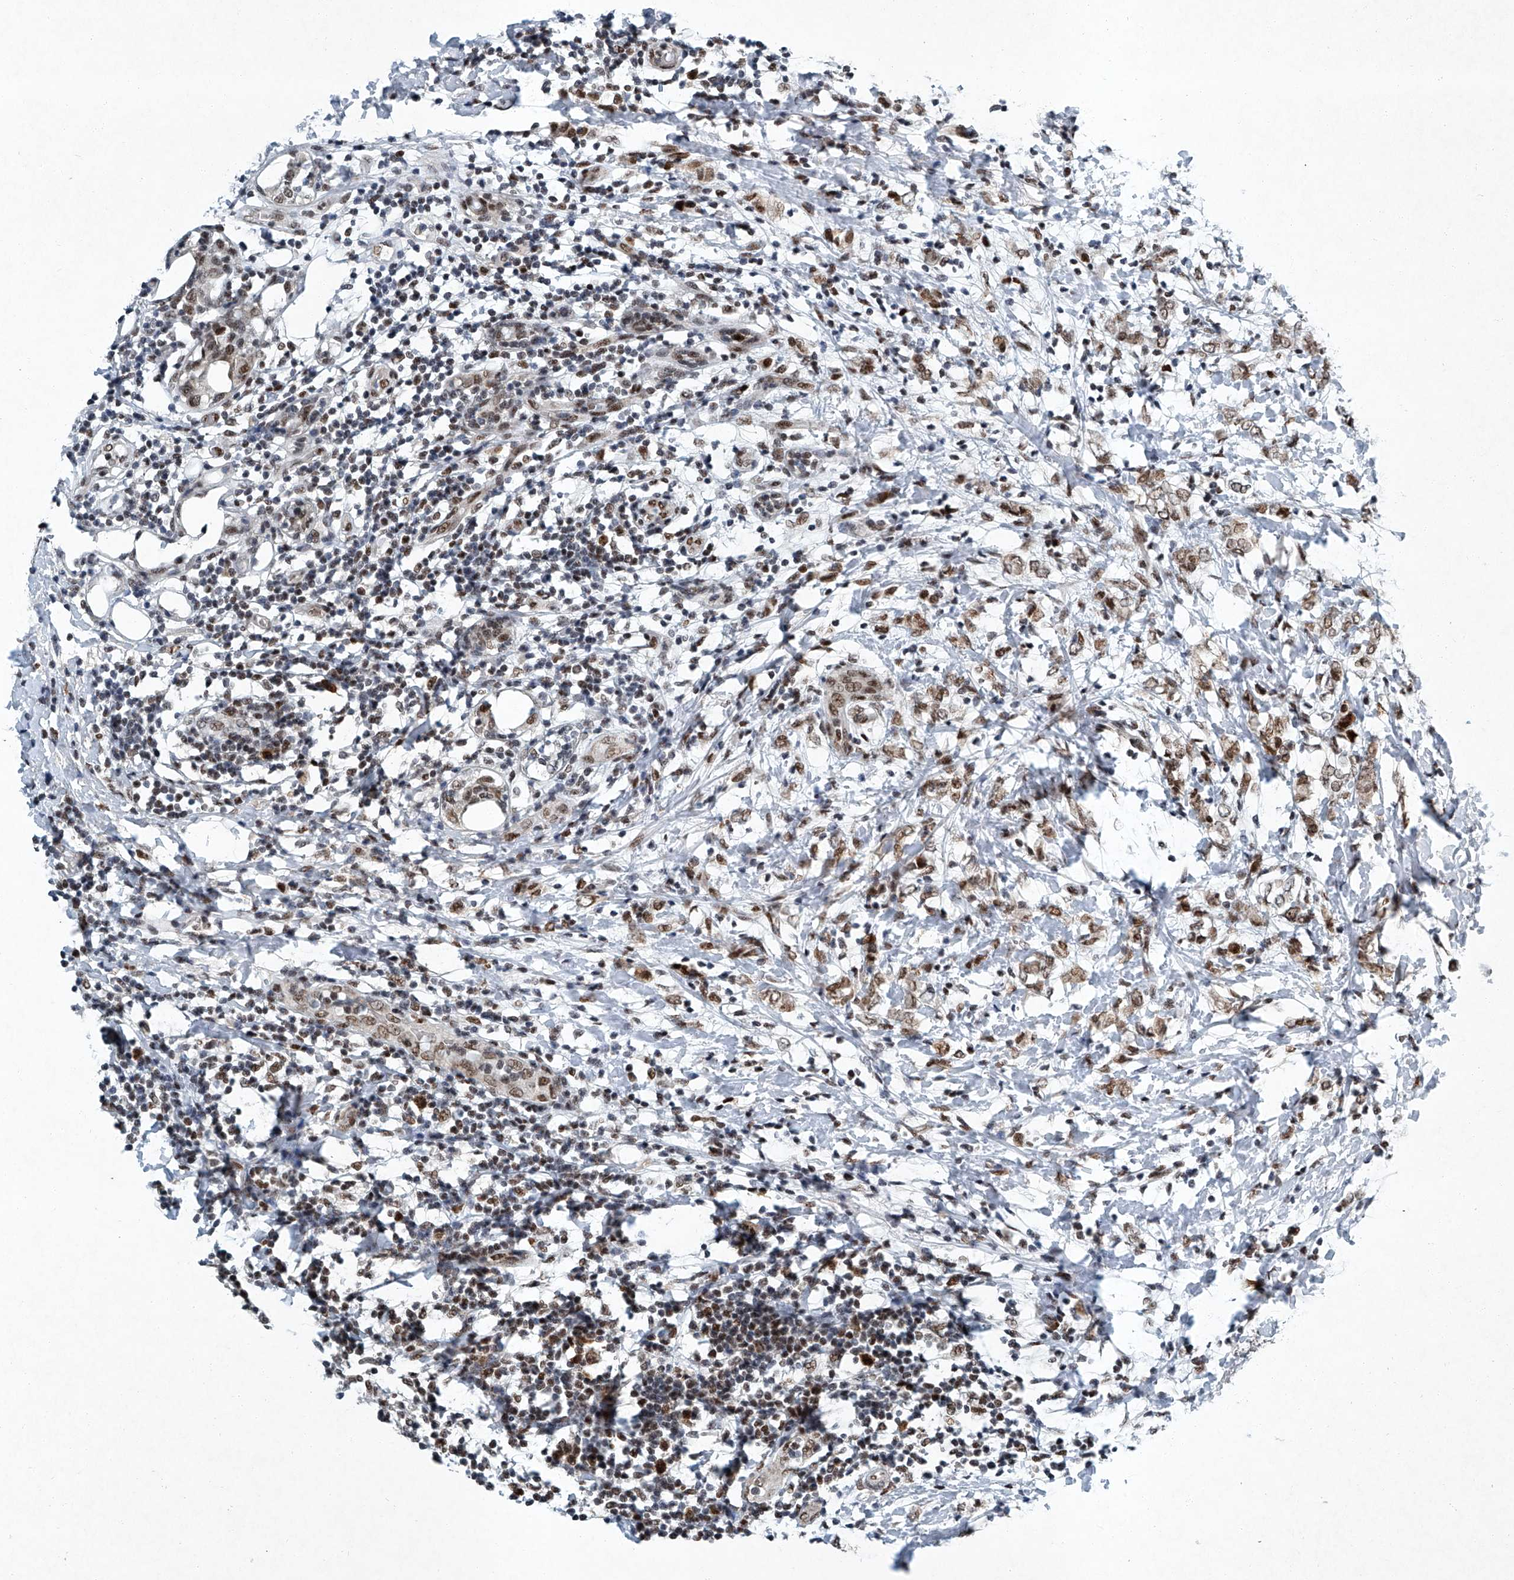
{"staining": {"intensity": "moderate", "quantity": ">75%", "location": "nuclear"}, "tissue": "breast cancer", "cell_type": "Tumor cells", "image_type": "cancer", "snomed": [{"axis": "morphology", "description": "Normal tissue, NOS"}, {"axis": "morphology", "description": "Lobular carcinoma"}, {"axis": "topography", "description": "Breast"}], "caption": "DAB (3,3'-diaminobenzidine) immunohistochemical staining of breast lobular carcinoma demonstrates moderate nuclear protein expression in about >75% of tumor cells. The staining was performed using DAB to visualize the protein expression in brown, while the nuclei were stained in blue with hematoxylin (Magnification: 20x).", "gene": "TFDP1", "patient": {"sex": "female", "age": 47}}